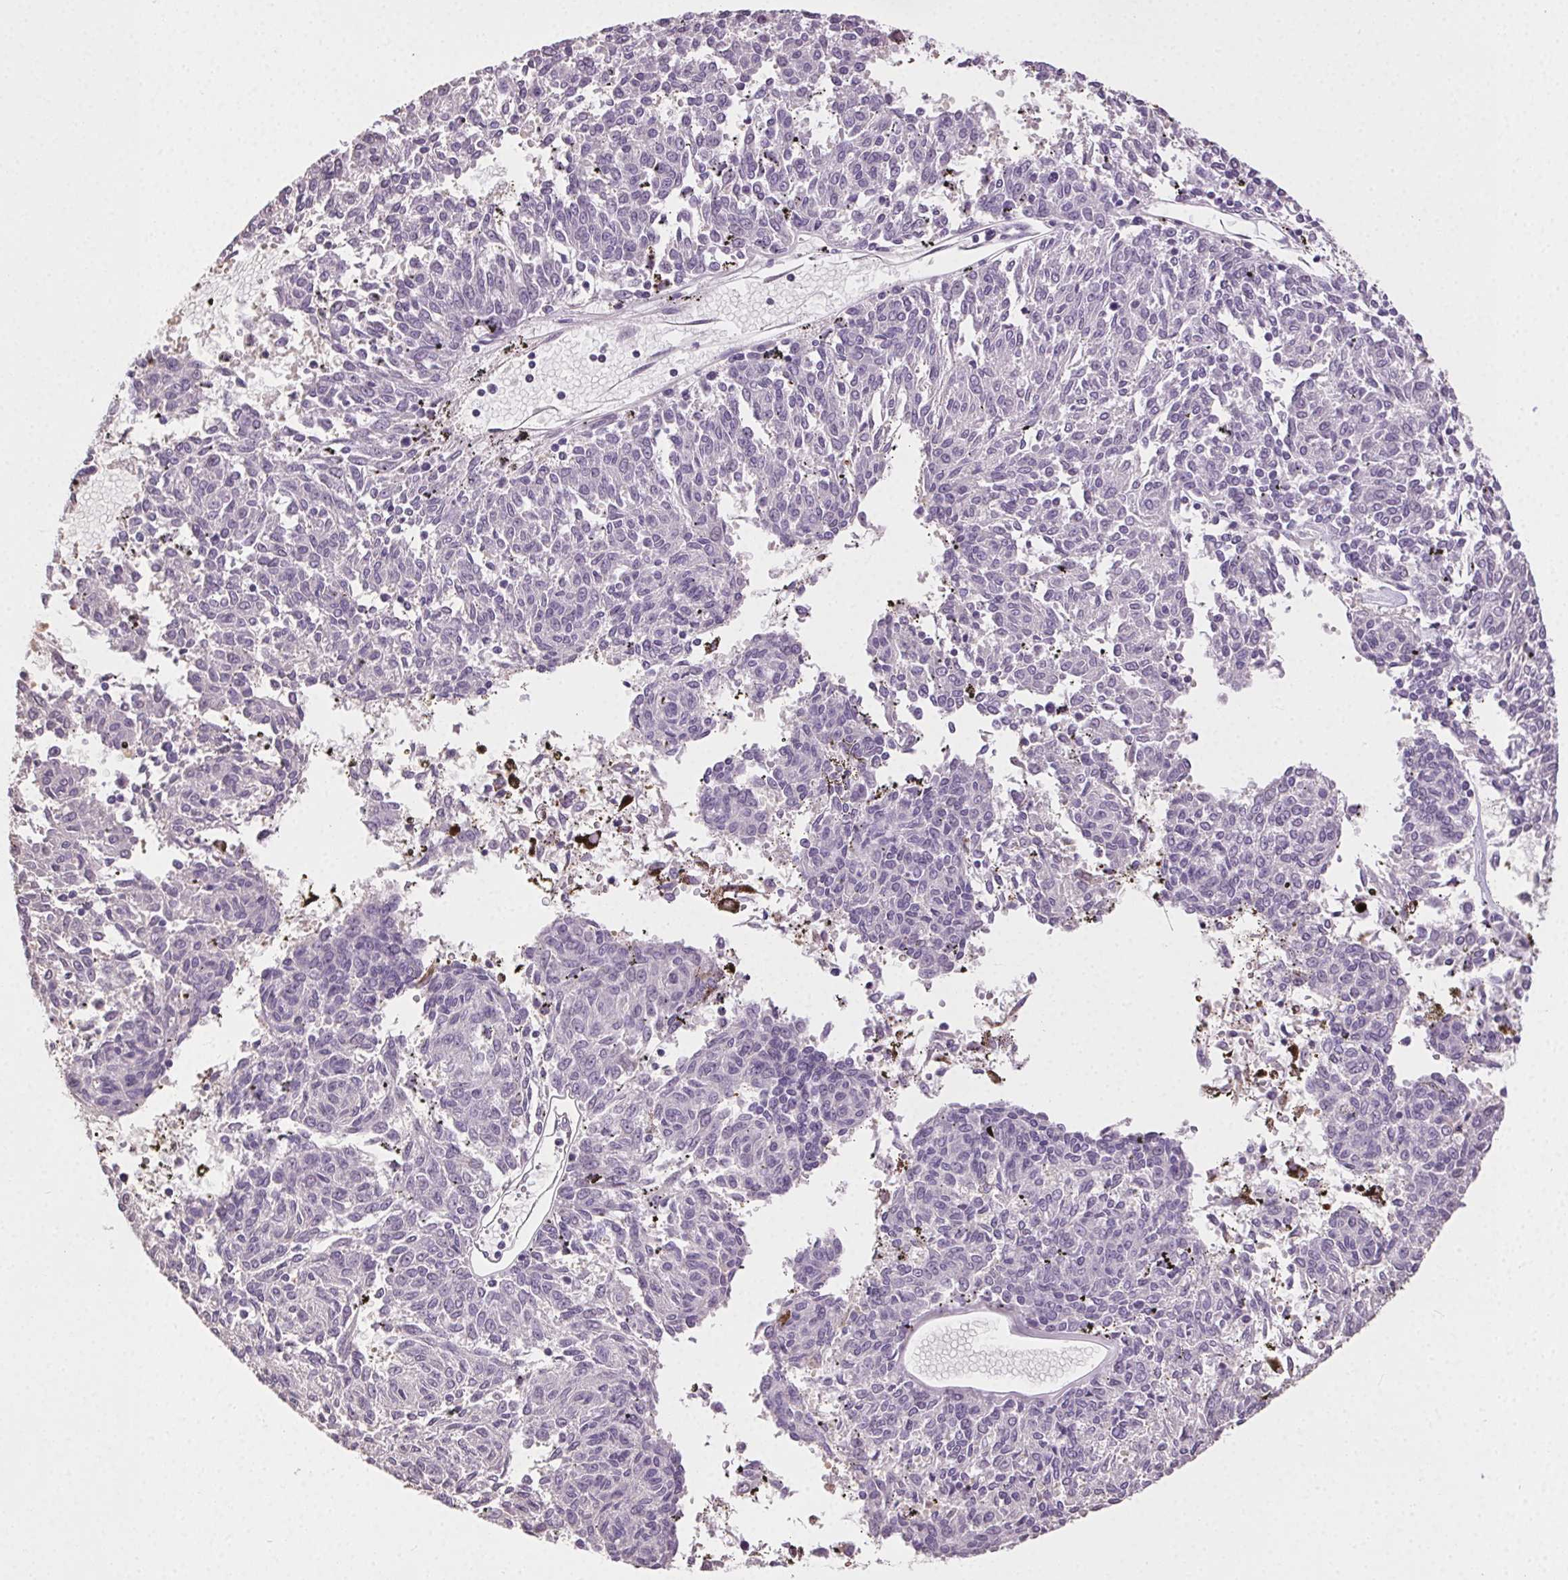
{"staining": {"intensity": "negative", "quantity": "none", "location": "none"}, "tissue": "melanoma", "cell_type": "Tumor cells", "image_type": "cancer", "snomed": [{"axis": "morphology", "description": "Malignant melanoma, NOS"}, {"axis": "topography", "description": "Skin"}], "caption": "High magnification brightfield microscopy of melanoma stained with DAB (3,3'-diaminobenzidine) (brown) and counterstained with hematoxylin (blue): tumor cells show no significant expression.", "gene": "SYCE2", "patient": {"sex": "female", "age": 72}}